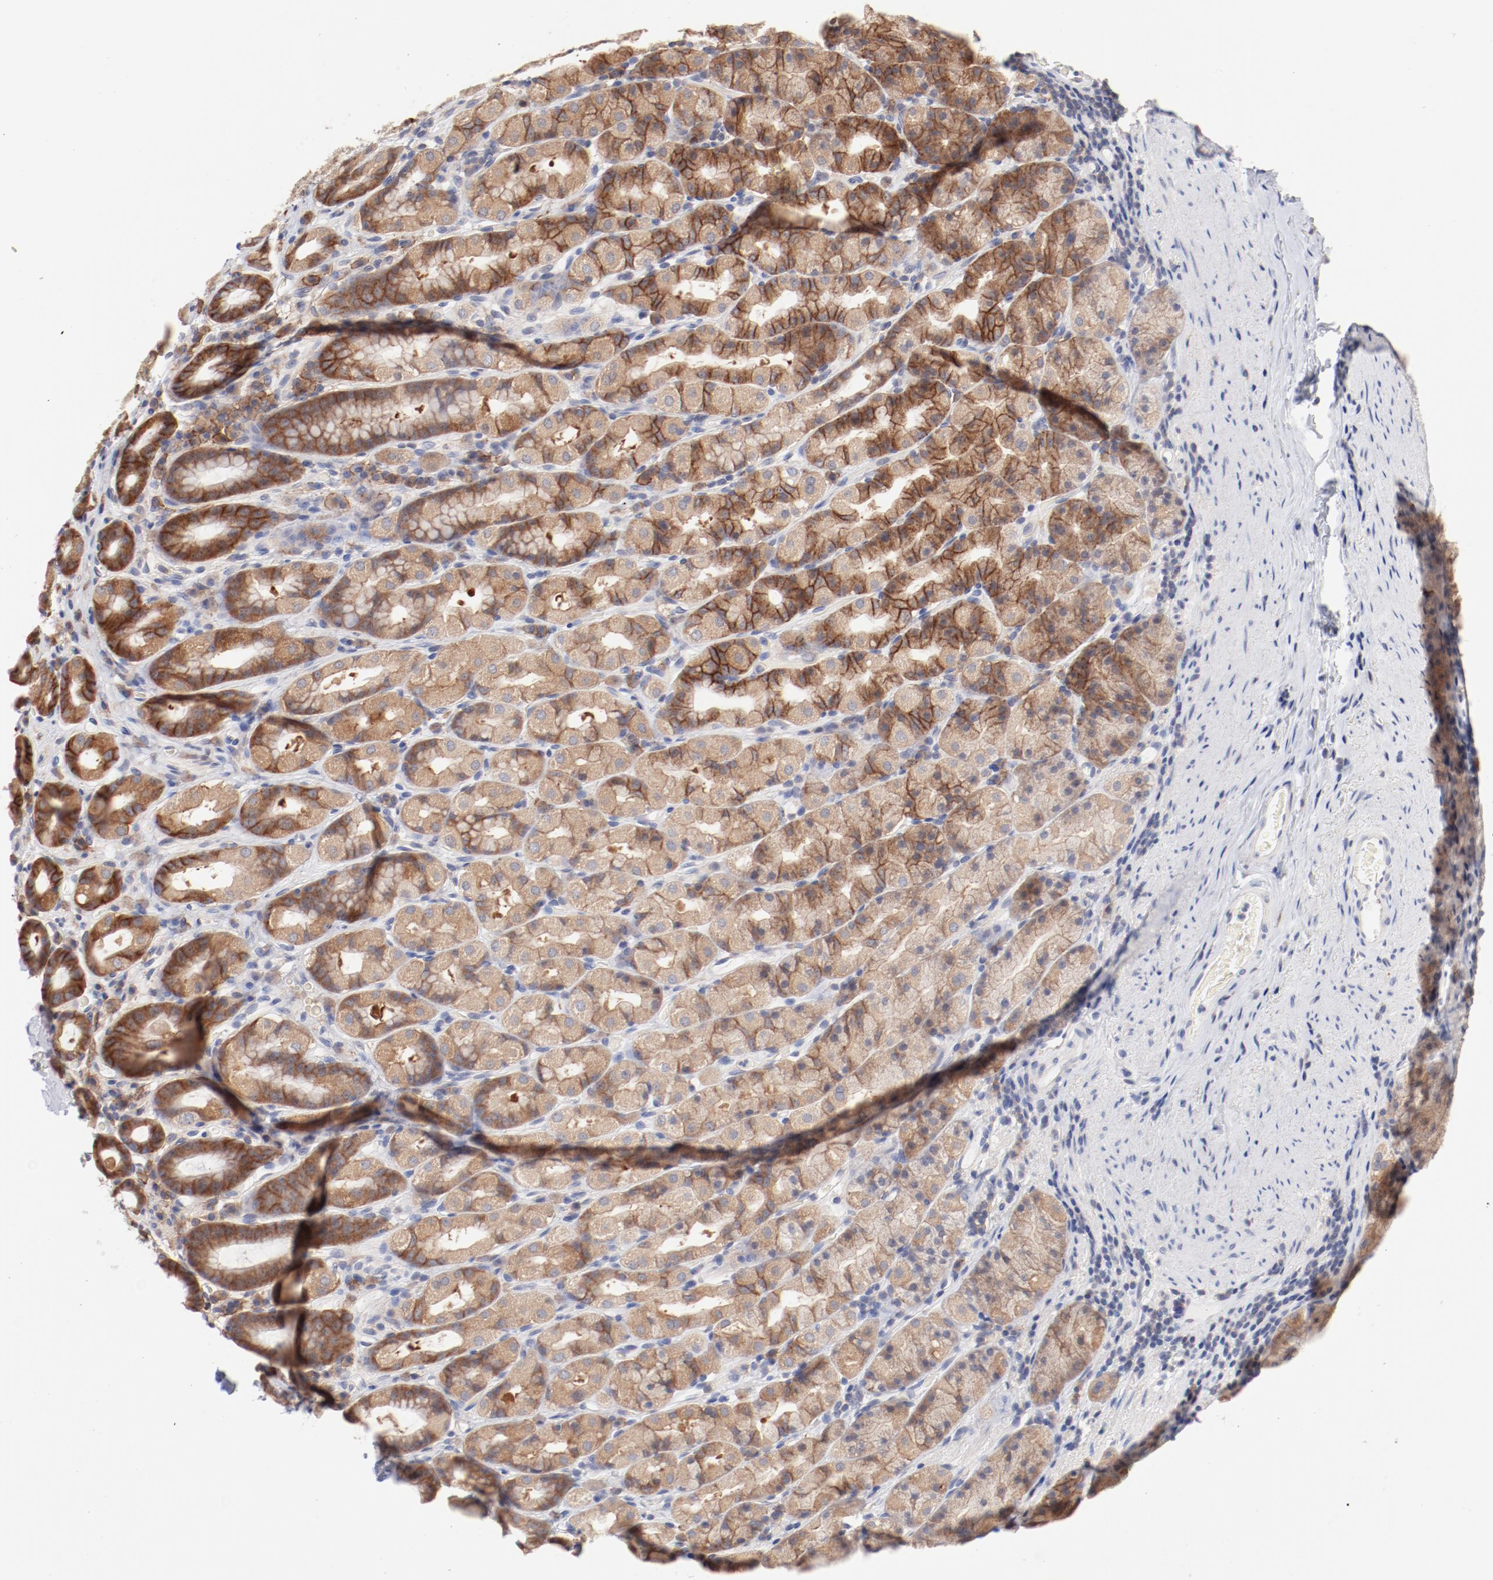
{"staining": {"intensity": "weak", "quantity": ">75%", "location": "cytoplasmic/membranous"}, "tissue": "stomach", "cell_type": "Glandular cells", "image_type": "normal", "snomed": [{"axis": "morphology", "description": "Normal tissue, NOS"}, {"axis": "topography", "description": "Stomach, upper"}], "caption": "Glandular cells reveal low levels of weak cytoplasmic/membranous staining in about >75% of cells in unremarkable human stomach. The protein of interest is stained brown, and the nuclei are stained in blue (DAB IHC with brightfield microscopy, high magnification).", "gene": "SETD3", "patient": {"sex": "male", "age": 68}}